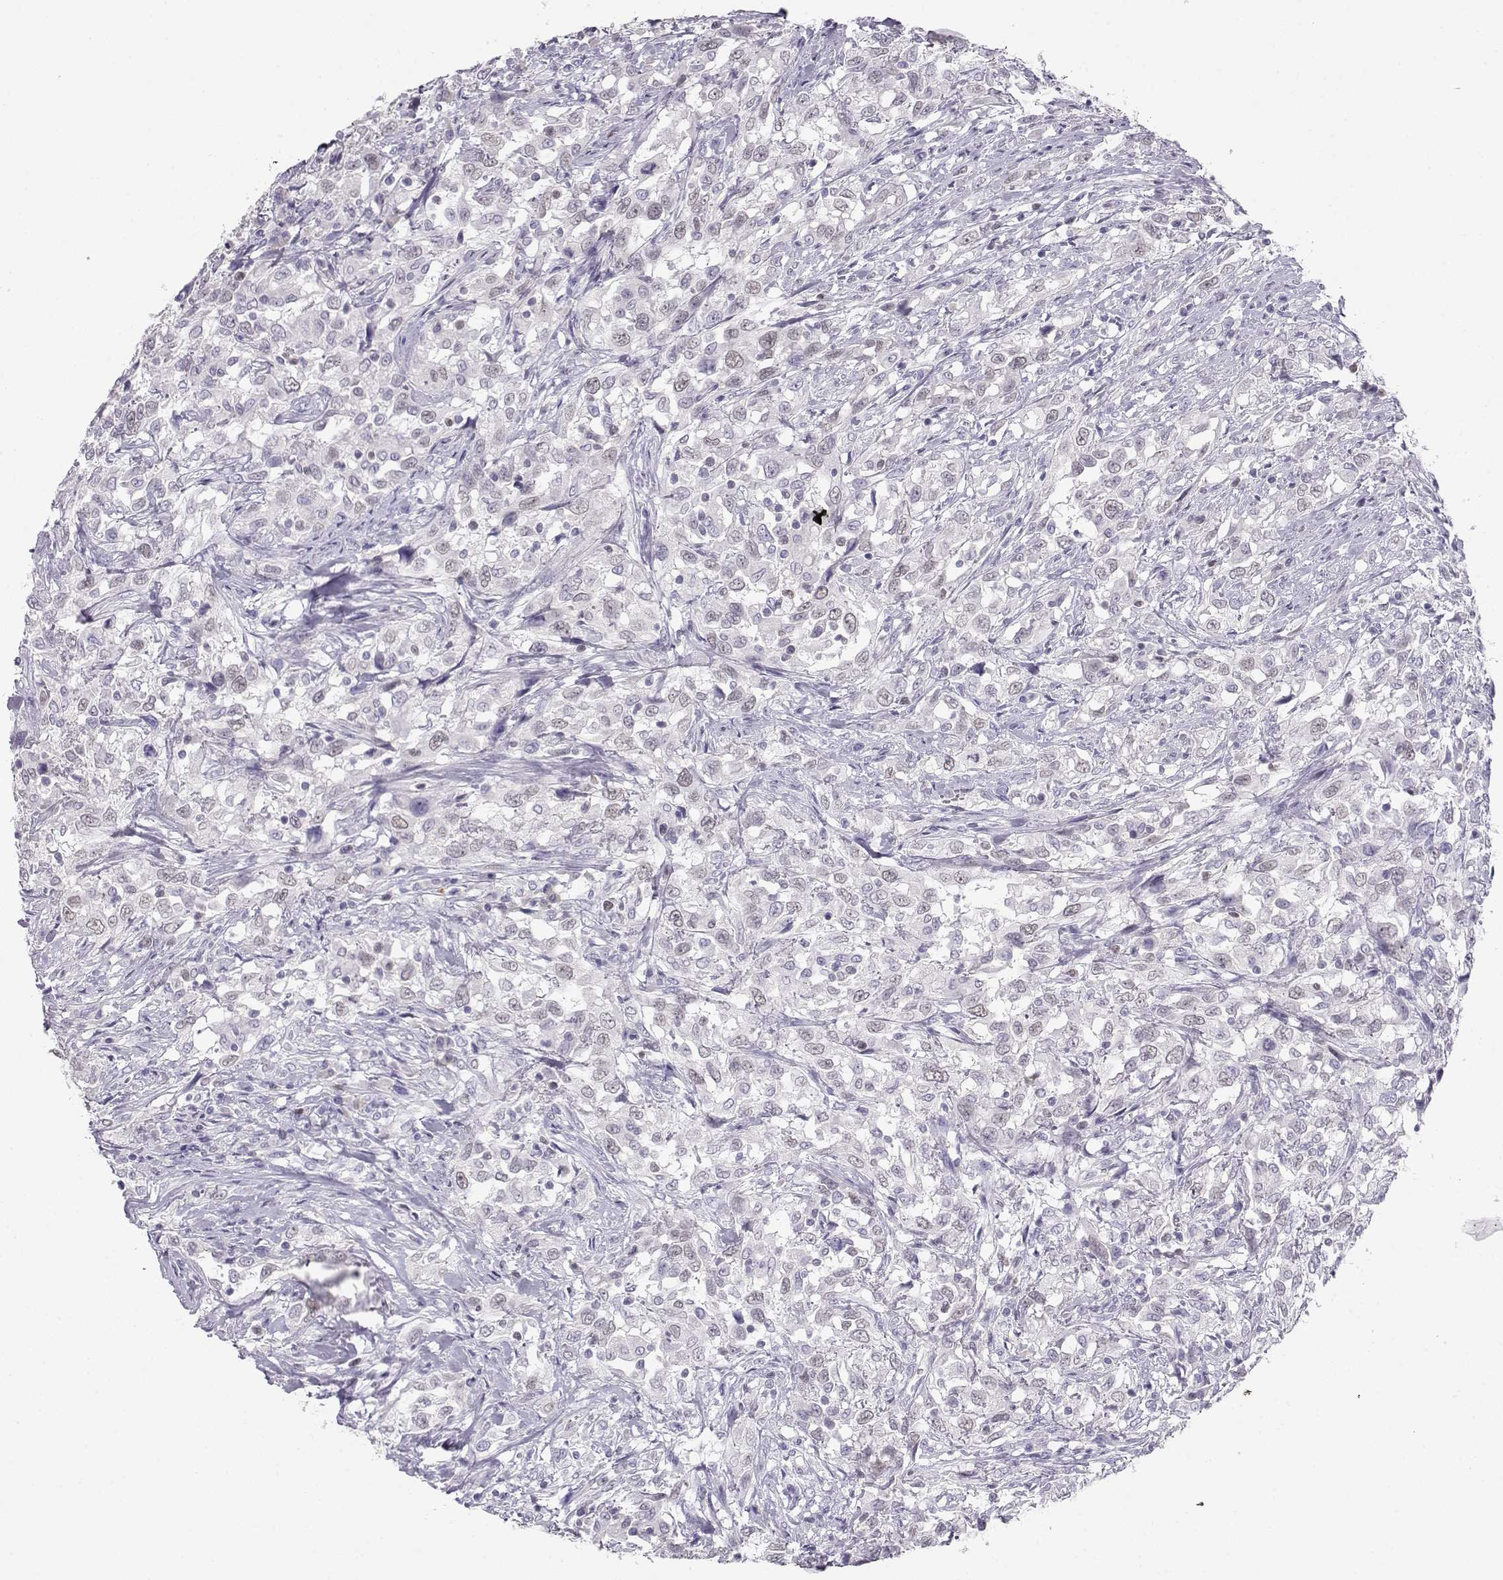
{"staining": {"intensity": "weak", "quantity": "25%-75%", "location": "nuclear"}, "tissue": "urothelial cancer", "cell_type": "Tumor cells", "image_type": "cancer", "snomed": [{"axis": "morphology", "description": "Urothelial carcinoma, NOS"}, {"axis": "morphology", "description": "Urothelial carcinoma, High grade"}, {"axis": "topography", "description": "Urinary bladder"}], "caption": "Protein staining displays weak nuclear expression in approximately 25%-75% of tumor cells in high-grade urothelial carcinoma.", "gene": "OPN5", "patient": {"sex": "female", "age": 64}}